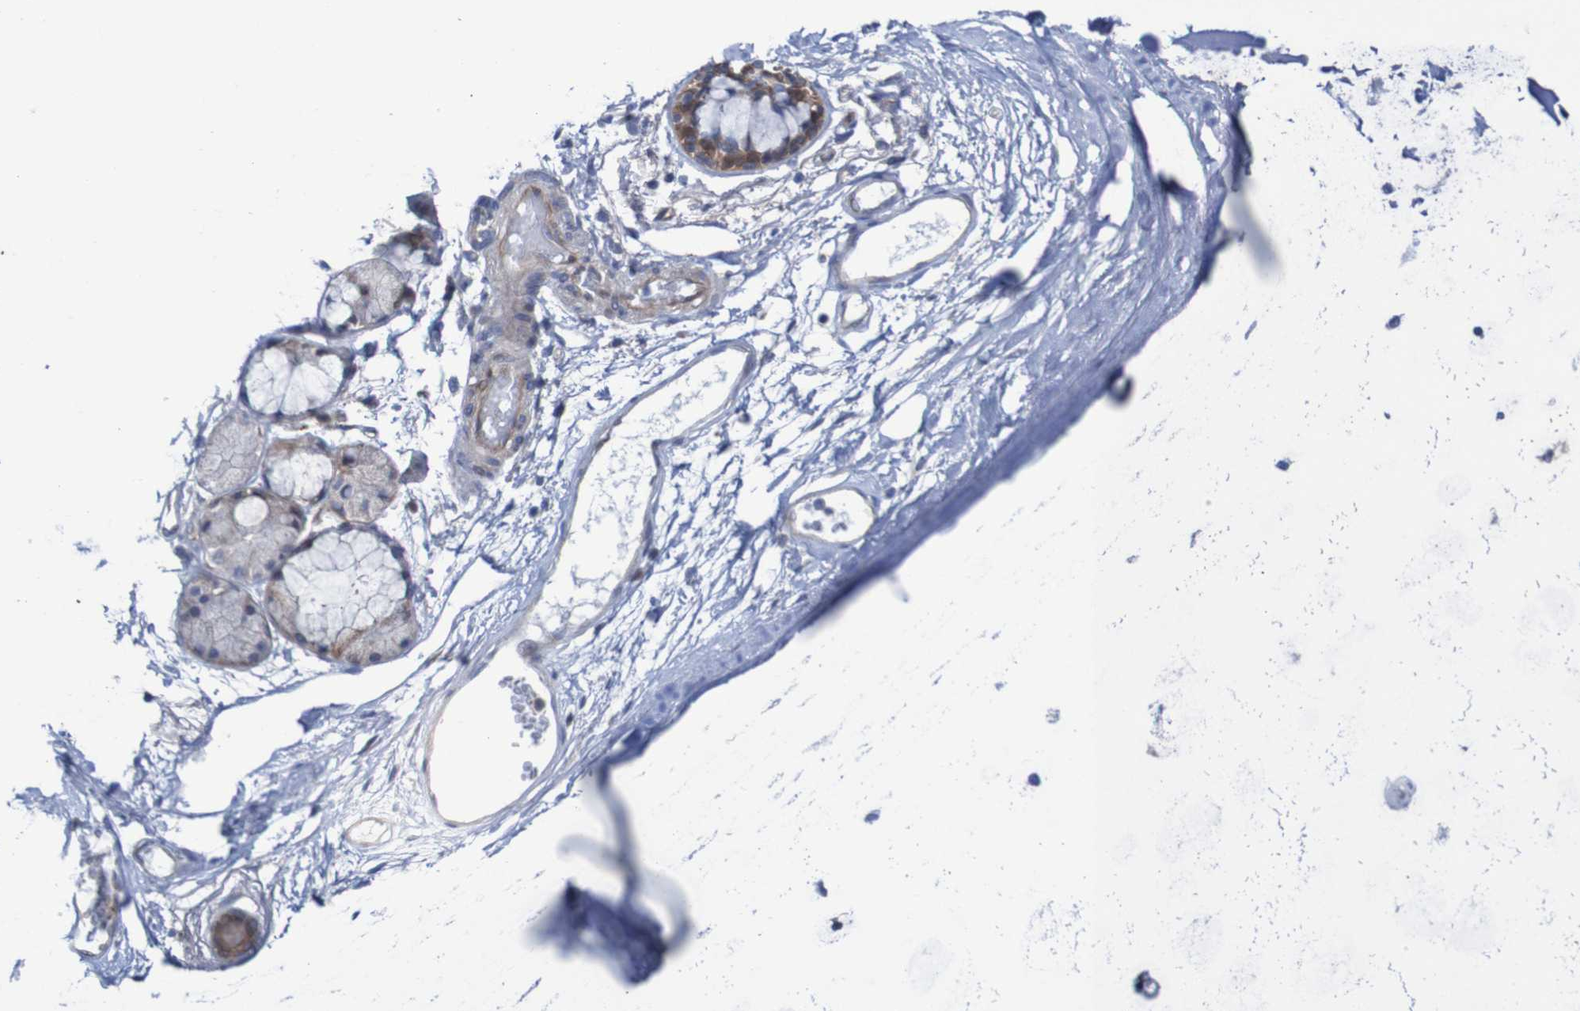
{"staining": {"intensity": "negative", "quantity": "none", "location": "none"}, "tissue": "adipose tissue", "cell_type": "Adipocytes", "image_type": "normal", "snomed": [{"axis": "morphology", "description": "Normal tissue, NOS"}, {"axis": "topography", "description": "Cartilage tissue"}, {"axis": "topography", "description": "Bronchus"}], "caption": "Immunohistochemistry of normal human adipose tissue reveals no positivity in adipocytes. (Immunohistochemistry (ihc), brightfield microscopy, high magnification).", "gene": "ANGPT4", "patient": {"sex": "female", "age": 73}}